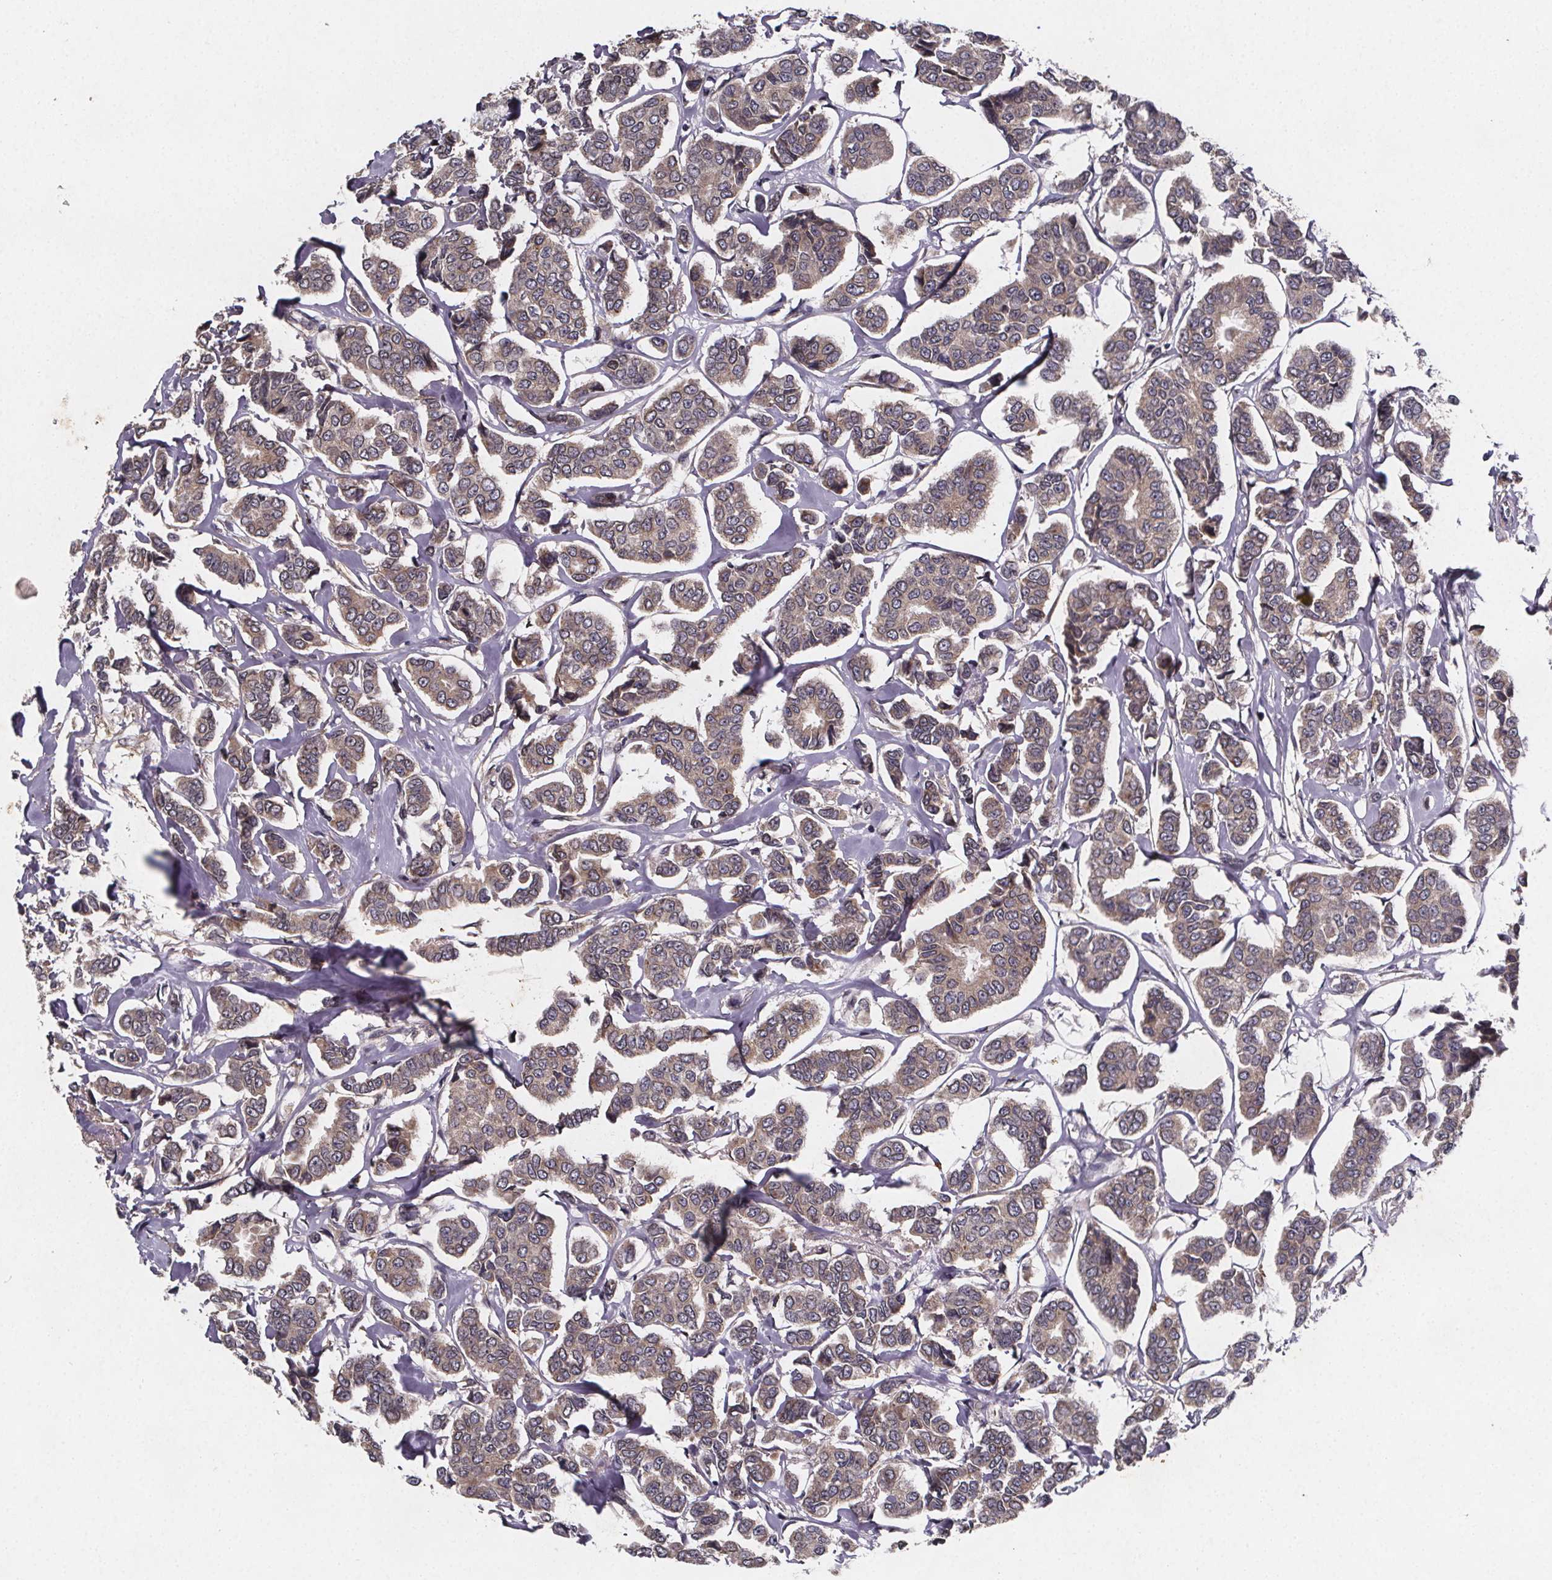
{"staining": {"intensity": "weak", "quantity": "25%-75%", "location": "cytoplasmic/membranous"}, "tissue": "breast cancer", "cell_type": "Tumor cells", "image_type": "cancer", "snomed": [{"axis": "morphology", "description": "Duct carcinoma"}, {"axis": "topography", "description": "Breast"}], "caption": "Immunohistochemistry (DAB (3,3'-diaminobenzidine)) staining of breast cancer (infiltrating ductal carcinoma) shows weak cytoplasmic/membranous protein expression in approximately 25%-75% of tumor cells. The protein is stained brown, and the nuclei are stained in blue (DAB (3,3'-diaminobenzidine) IHC with brightfield microscopy, high magnification).", "gene": "PIERCE2", "patient": {"sex": "female", "age": 94}}